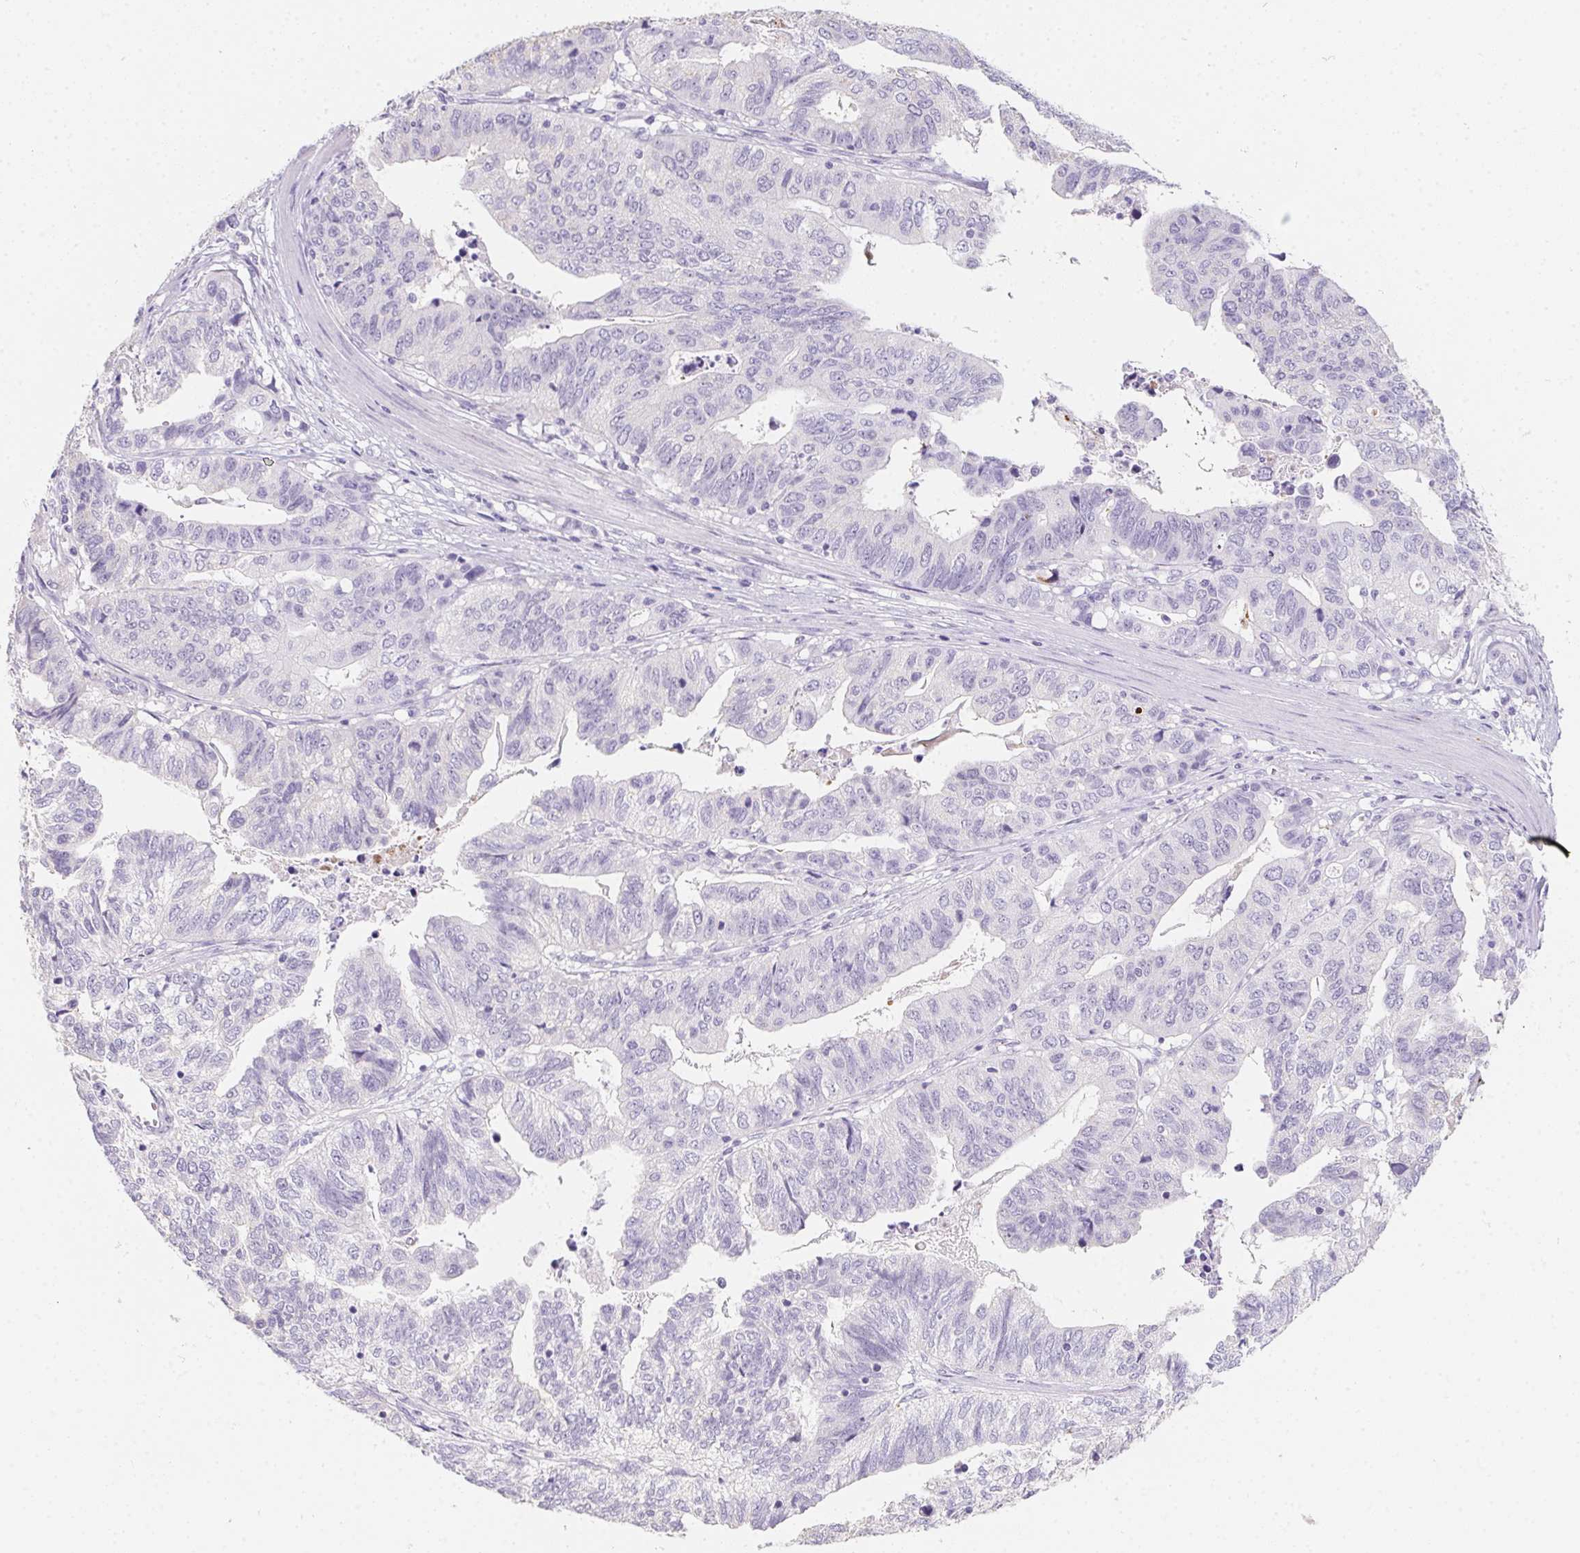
{"staining": {"intensity": "negative", "quantity": "none", "location": "none"}, "tissue": "stomach cancer", "cell_type": "Tumor cells", "image_type": "cancer", "snomed": [{"axis": "morphology", "description": "Adenocarcinoma, NOS"}, {"axis": "topography", "description": "Stomach, upper"}], "caption": "Adenocarcinoma (stomach) stained for a protein using IHC exhibits no positivity tumor cells.", "gene": "MYL4", "patient": {"sex": "female", "age": 67}}